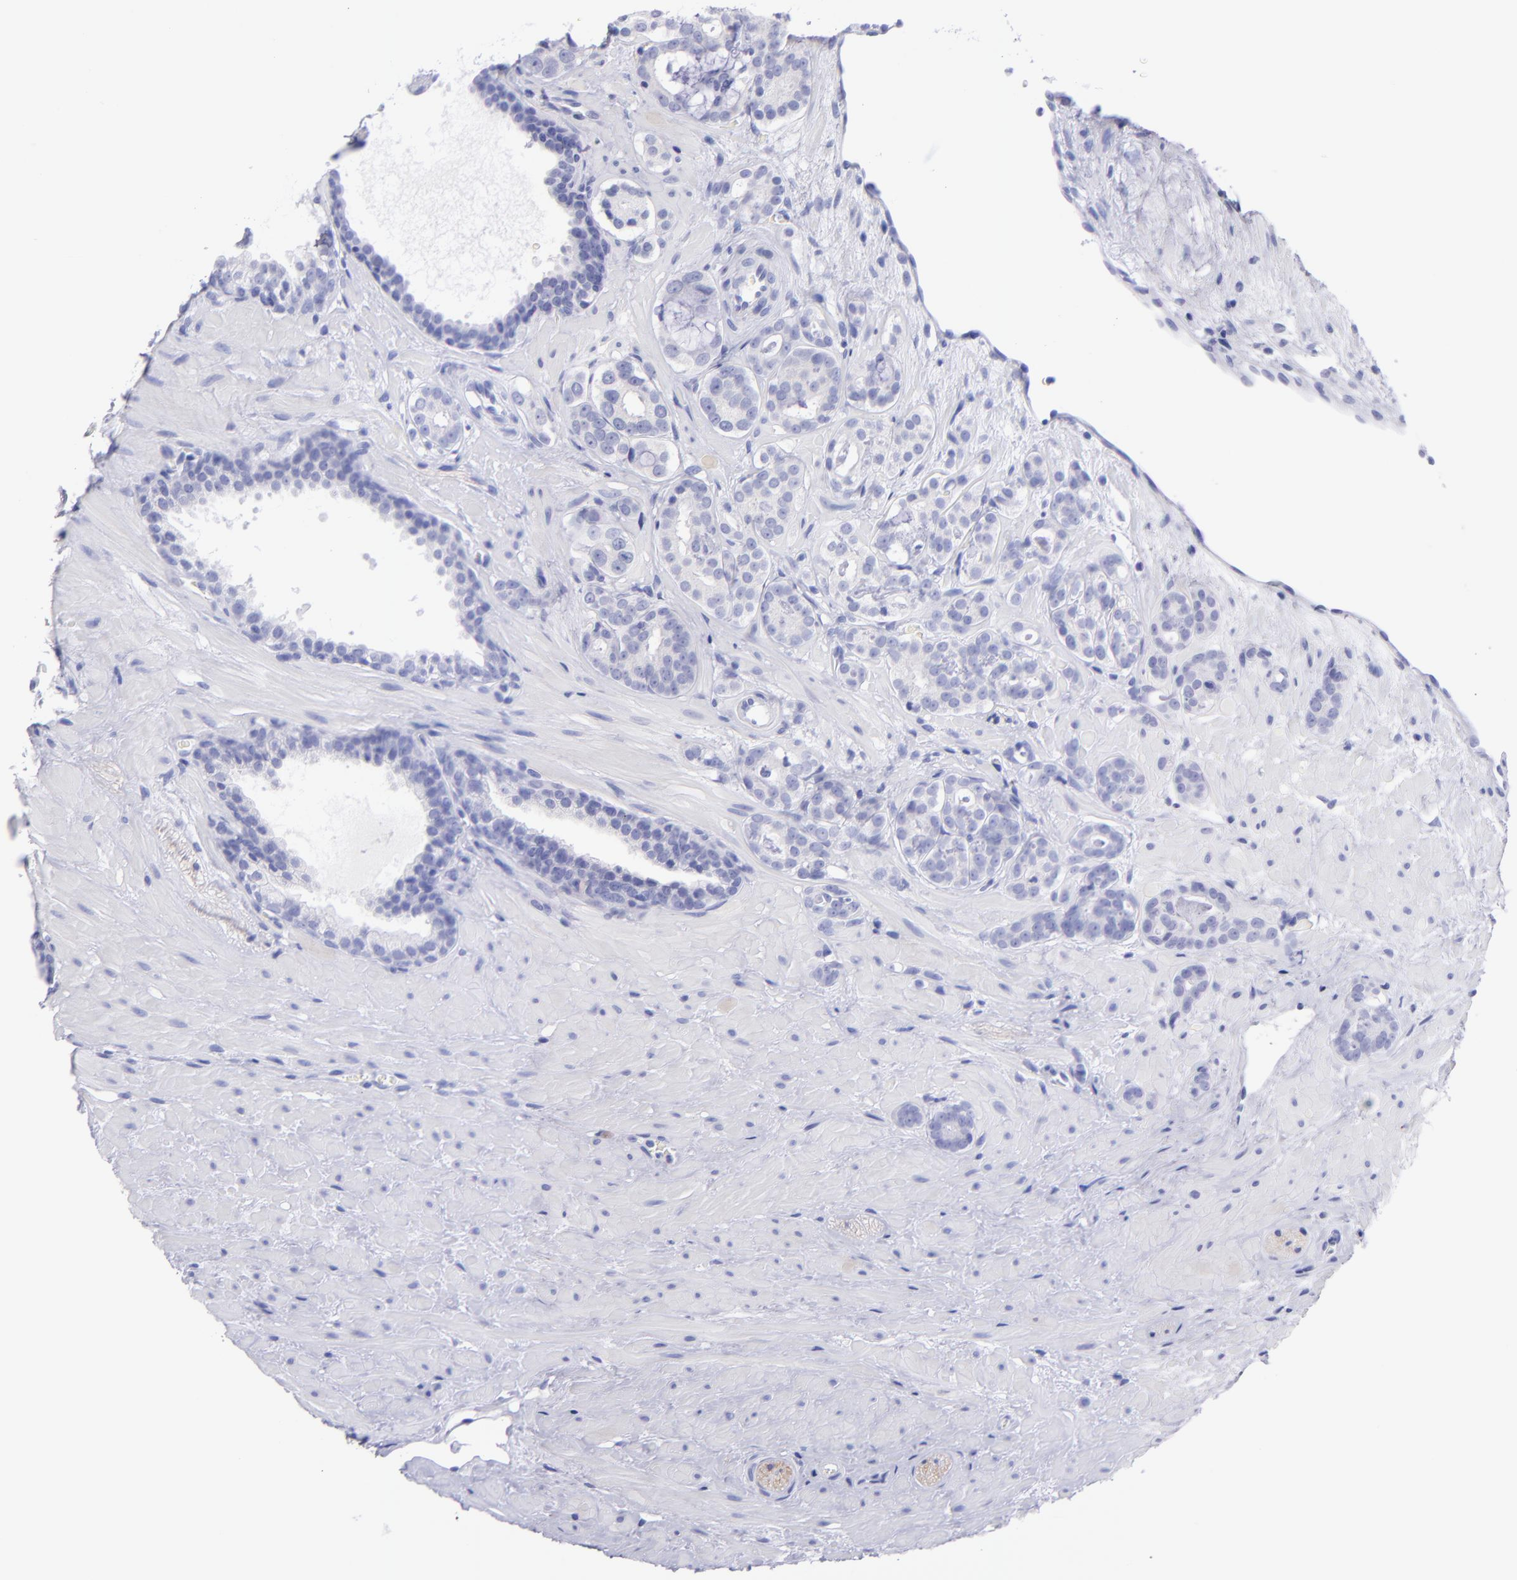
{"staining": {"intensity": "negative", "quantity": "none", "location": "none"}, "tissue": "prostate cancer", "cell_type": "Tumor cells", "image_type": "cancer", "snomed": [{"axis": "morphology", "description": "Adenocarcinoma, Low grade"}, {"axis": "topography", "description": "Prostate"}], "caption": "An immunohistochemistry photomicrograph of prostate low-grade adenocarcinoma is shown. There is no staining in tumor cells of prostate low-grade adenocarcinoma.", "gene": "CNP", "patient": {"sex": "male", "age": 57}}